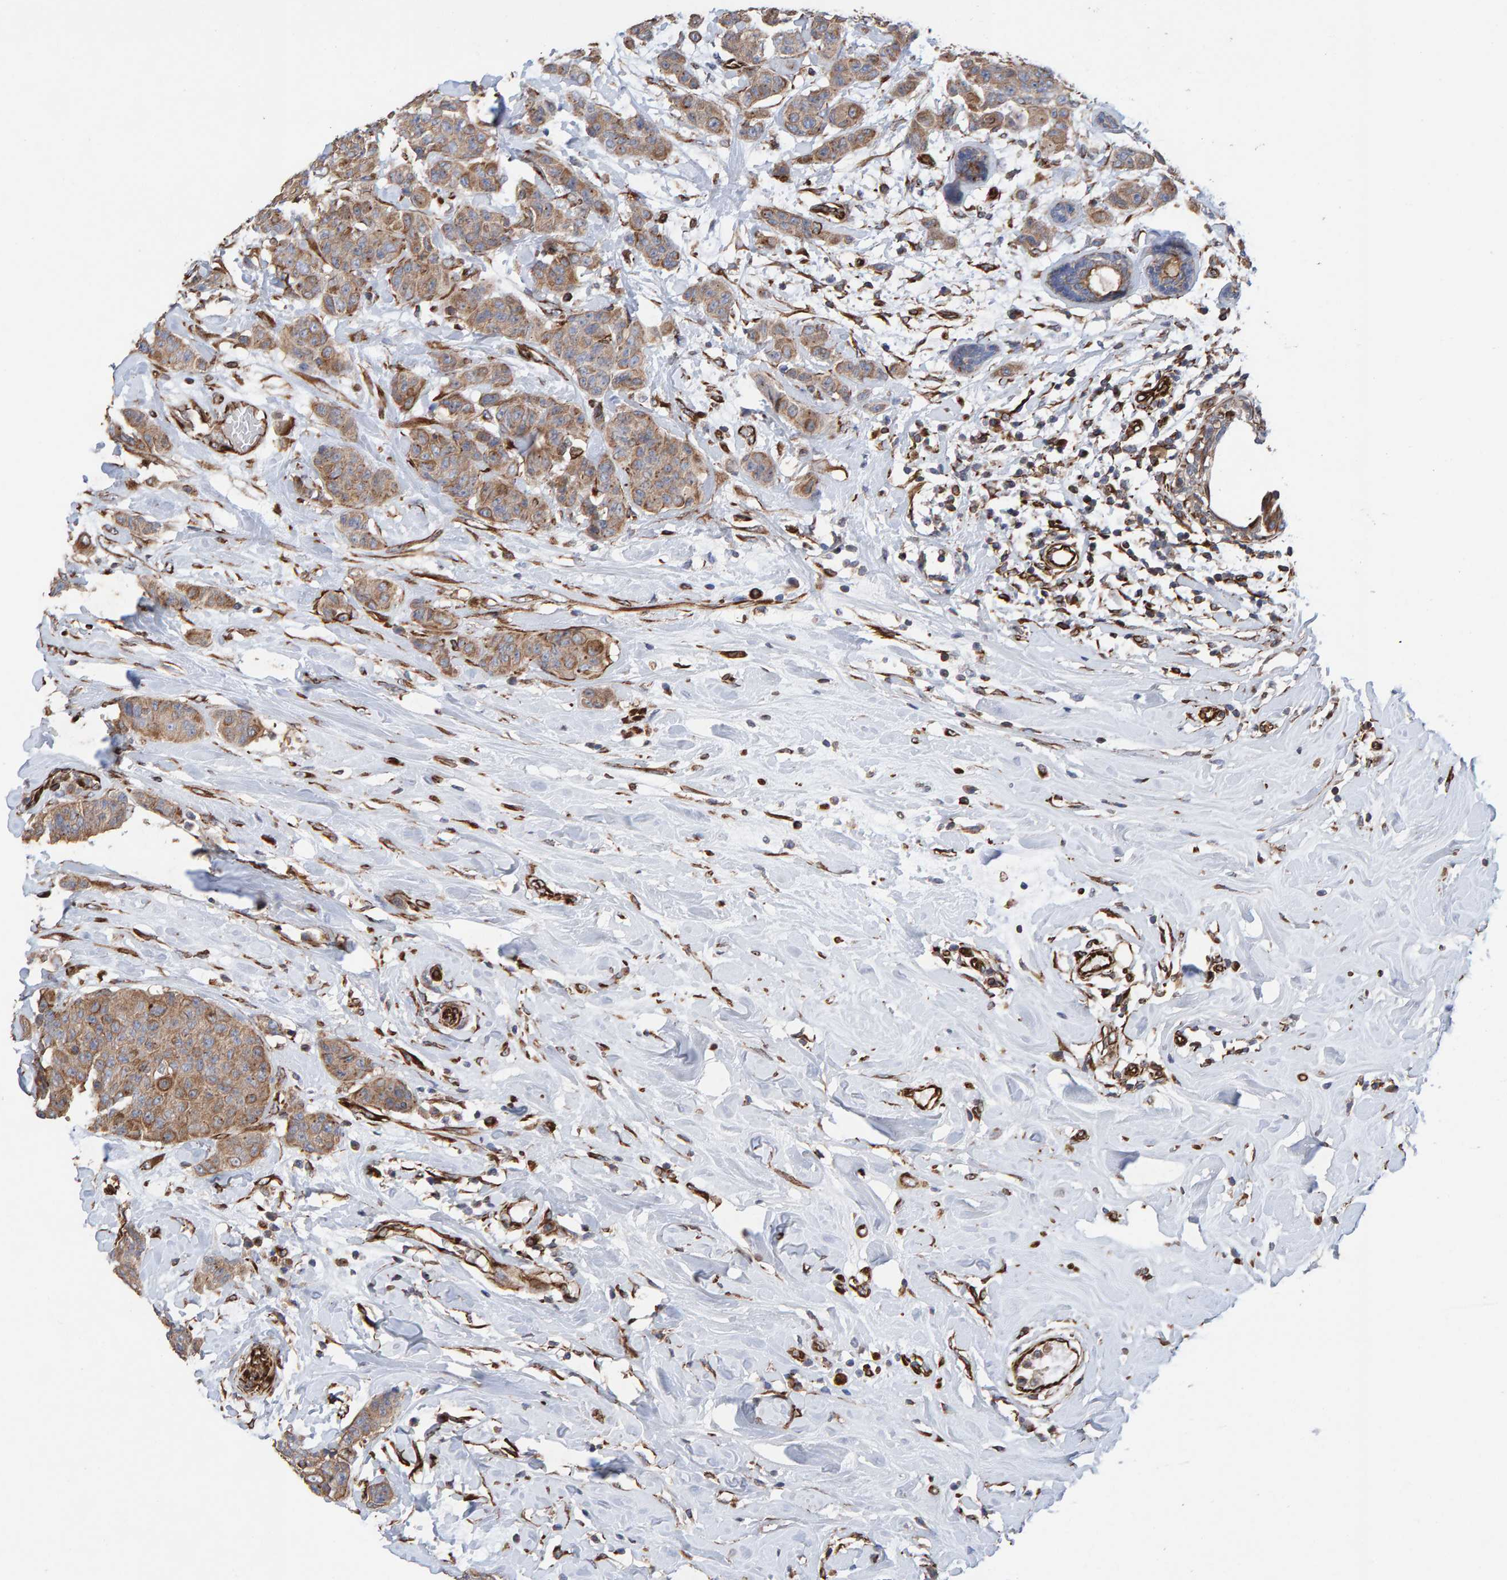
{"staining": {"intensity": "moderate", "quantity": ">75%", "location": "cytoplasmic/membranous"}, "tissue": "breast cancer", "cell_type": "Tumor cells", "image_type": "cancer", "snomed": [{"axis": "morphology", "description": "Normal tissue, NOS"}, {"axis": "morphology", "description": "Duct carcinoma"}, {"axis": "topography", "description": "Breast"}], "caption": "A photomicrograph showing moderate cytoplasmic/membranous expression in about >75% of tumor cells in breast cancer, as visualized by brown immunohistochemical staining.", "gene": "ZNF347", "patient": {"sex": "female", "age": 40}}